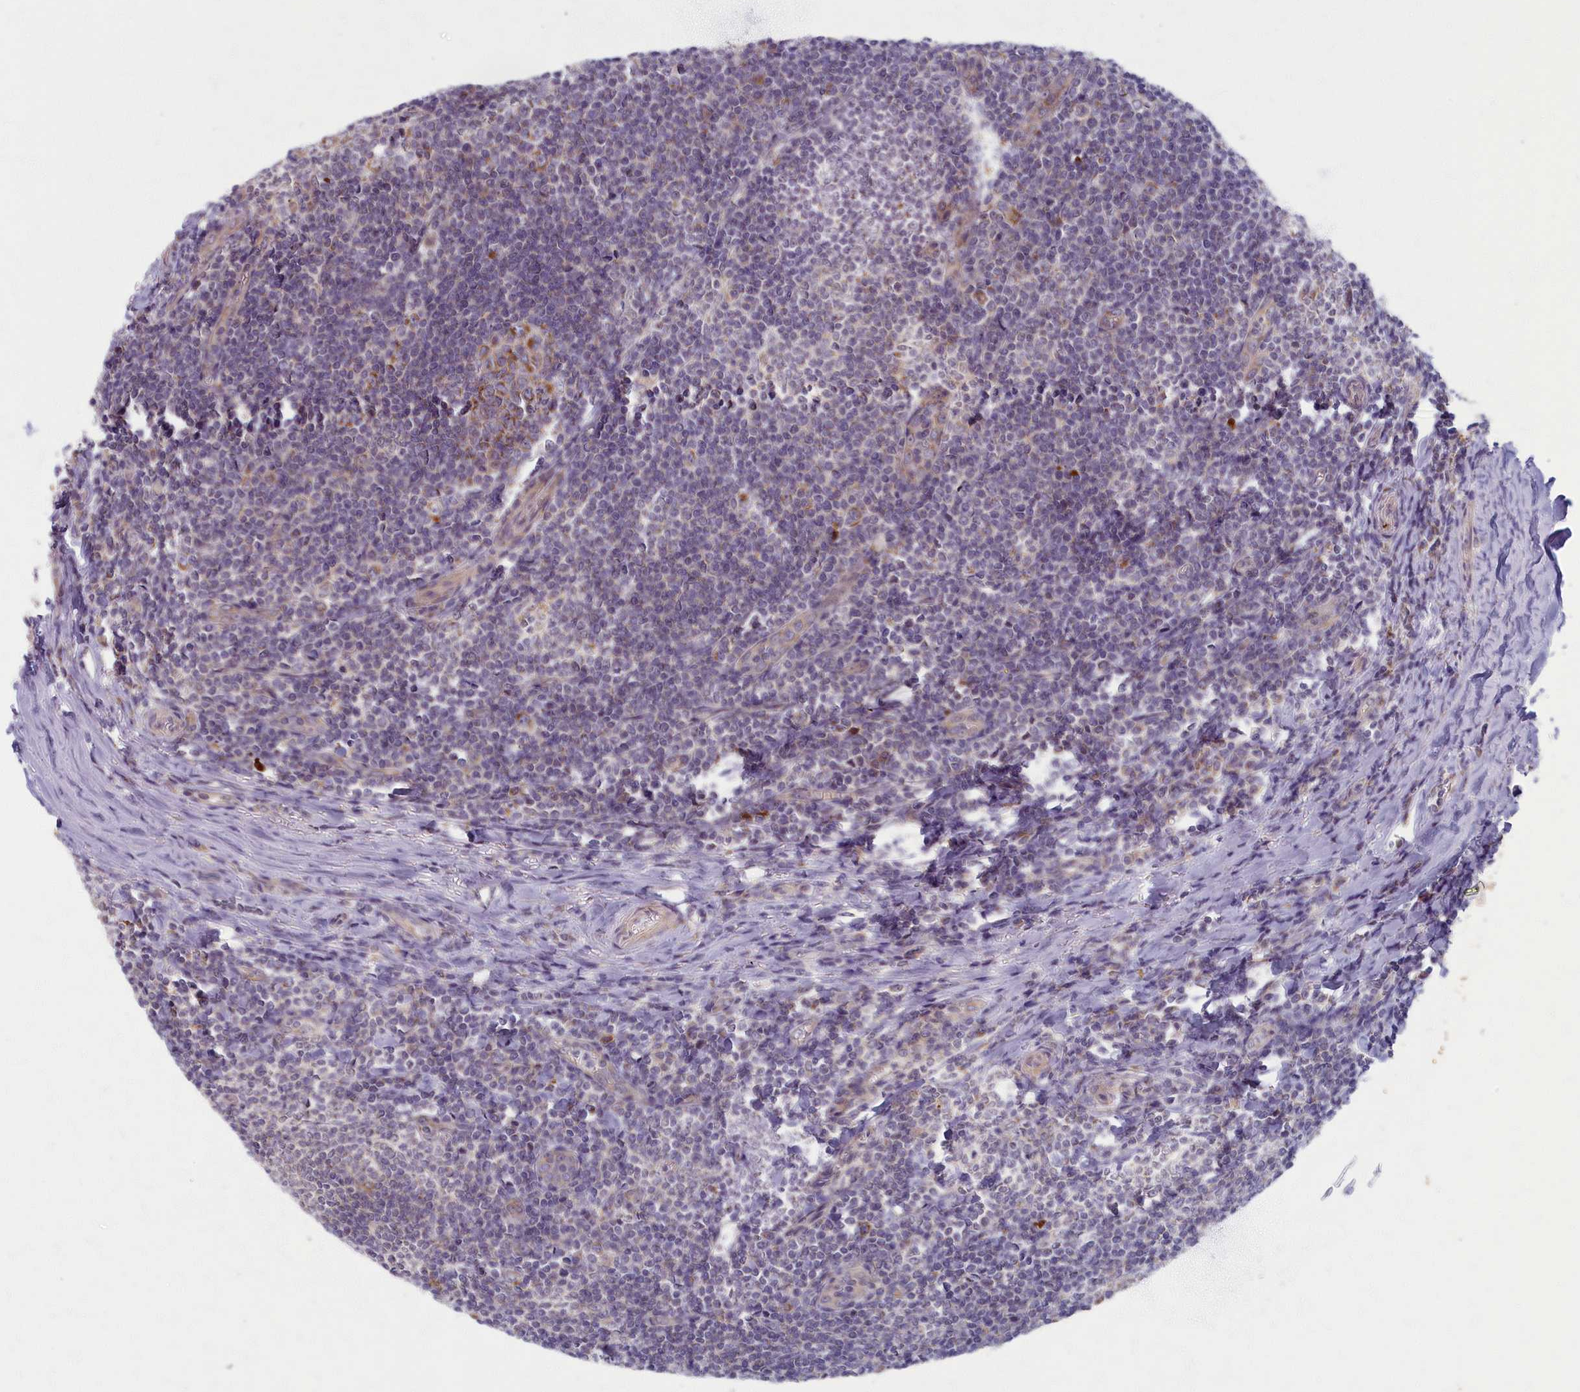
{"staining": {"intensity": "moderate", "quantity": ">75%", "location": "cytoplasmic/membranous"}, "tissue": "tonsil", "cell_type": "Germinal center cells", "image_type": "normal", "snomed": [{"axis": "morphology", "description": "Normal tissue, NOS"}, {"axis": "topography", "description": "Tonsil"}], "caption": "The histopathology image exhibits staining of normal tonsil, revealing moderate cytoplasmic/membranous protein staining (brown color) within germinal center cells. (Brightfield microscopy of DAB IHC at high magnification).", "gene": "MRPS25", "patient": {"sex": "male", "age": 27}}